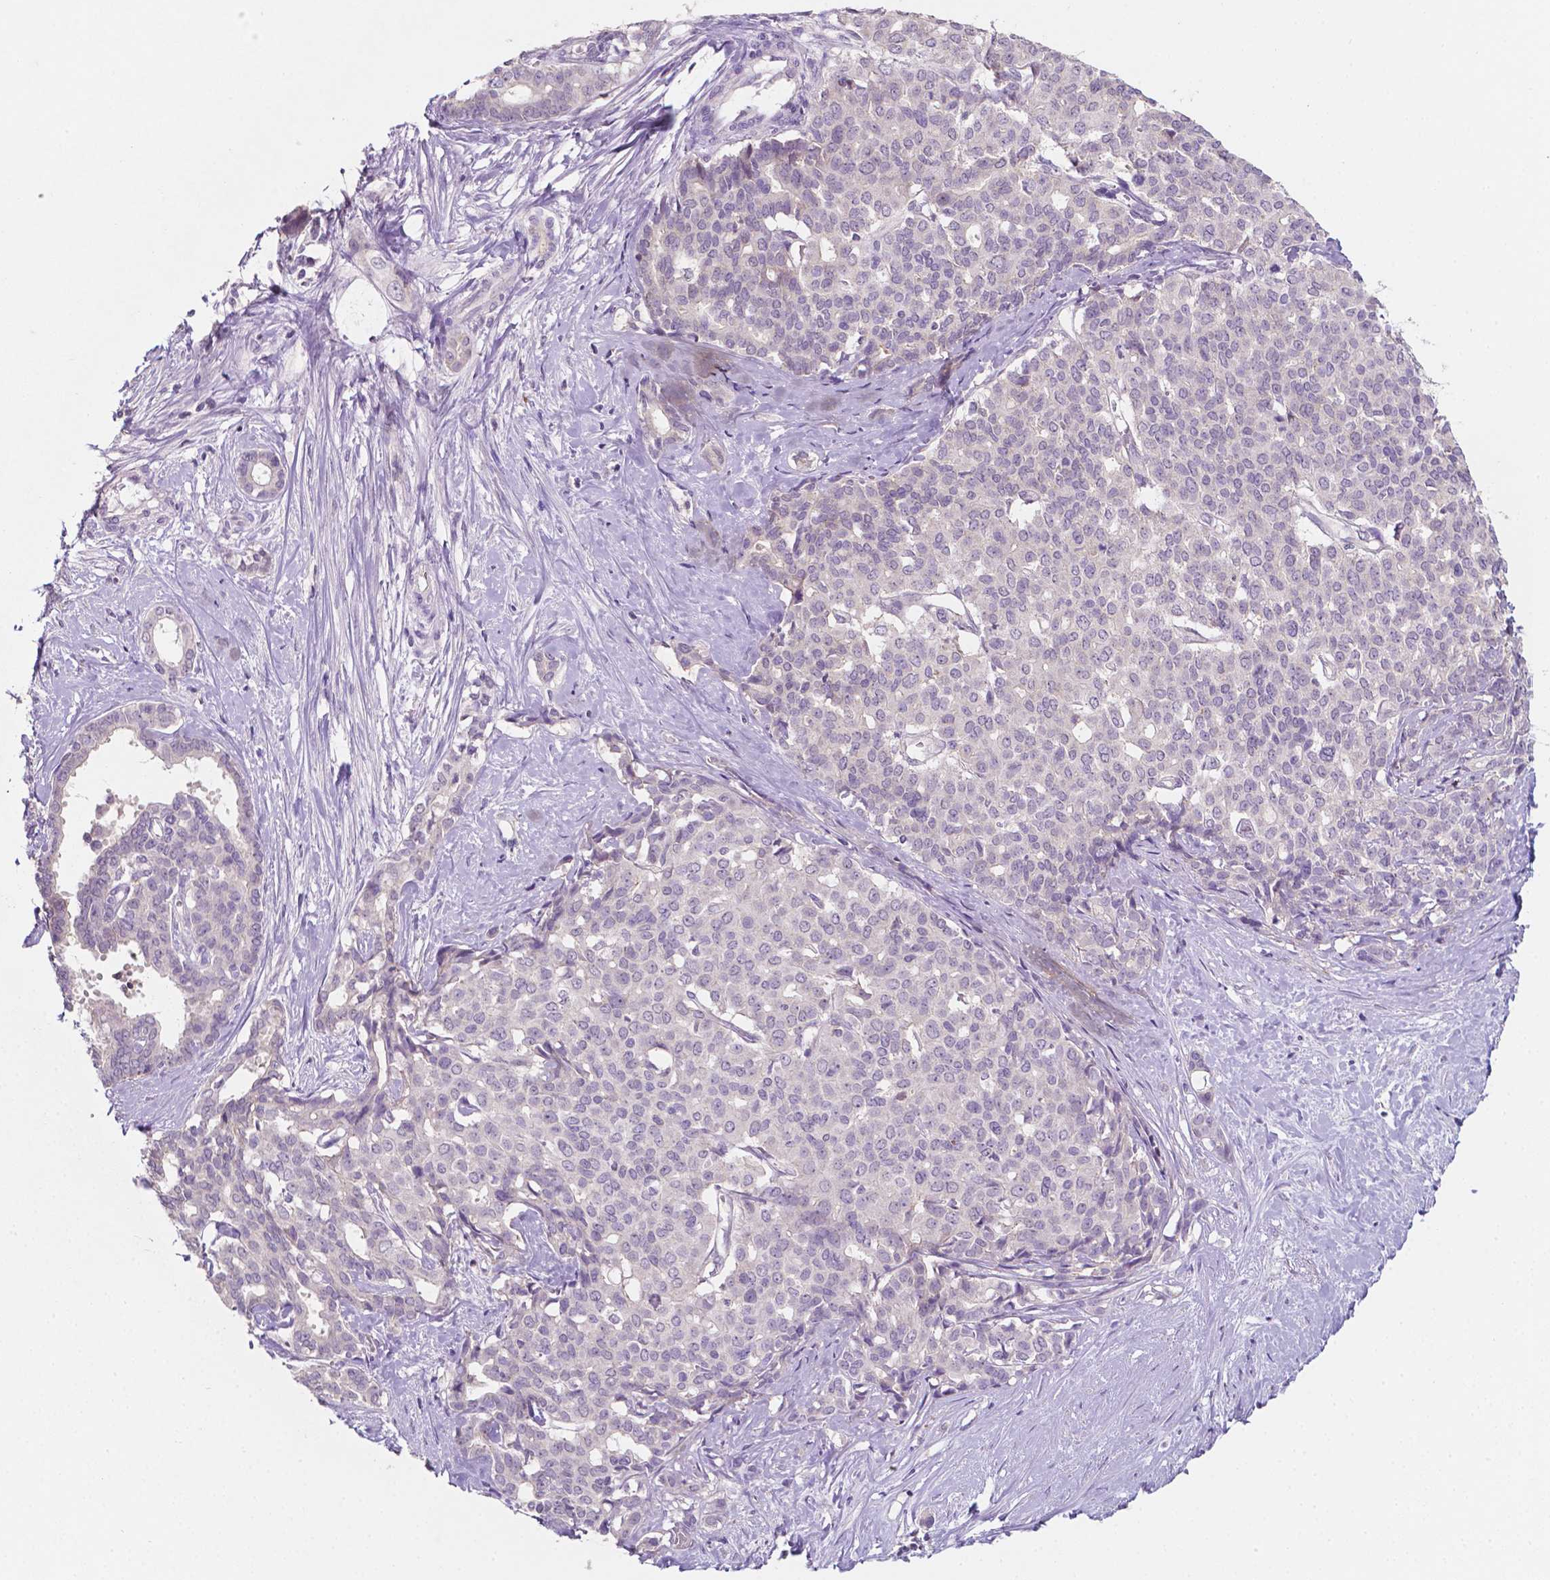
{"staining": {"intensity": "negative", "quantity": "none", "location": "none"}, "tissue": "liver cancer", "cell_type": "Tumor cells", "image_type": "cancer", "snomed": [{"axis": "morphology", "description": "Cholangiocarcinoma"}, {"axis": "topography", "description": "Liver"}], "caption": "Protein analysis of liver cholangiocarcinoma displays no significant staining in tumor cells. Brightfield microscopy of immunohistochemistry stained with DAB (brown) and hematoxylin (blue), captured at high magnification.", "gene": "EGFR", "patient": {"sex": "female", "age": 47}}